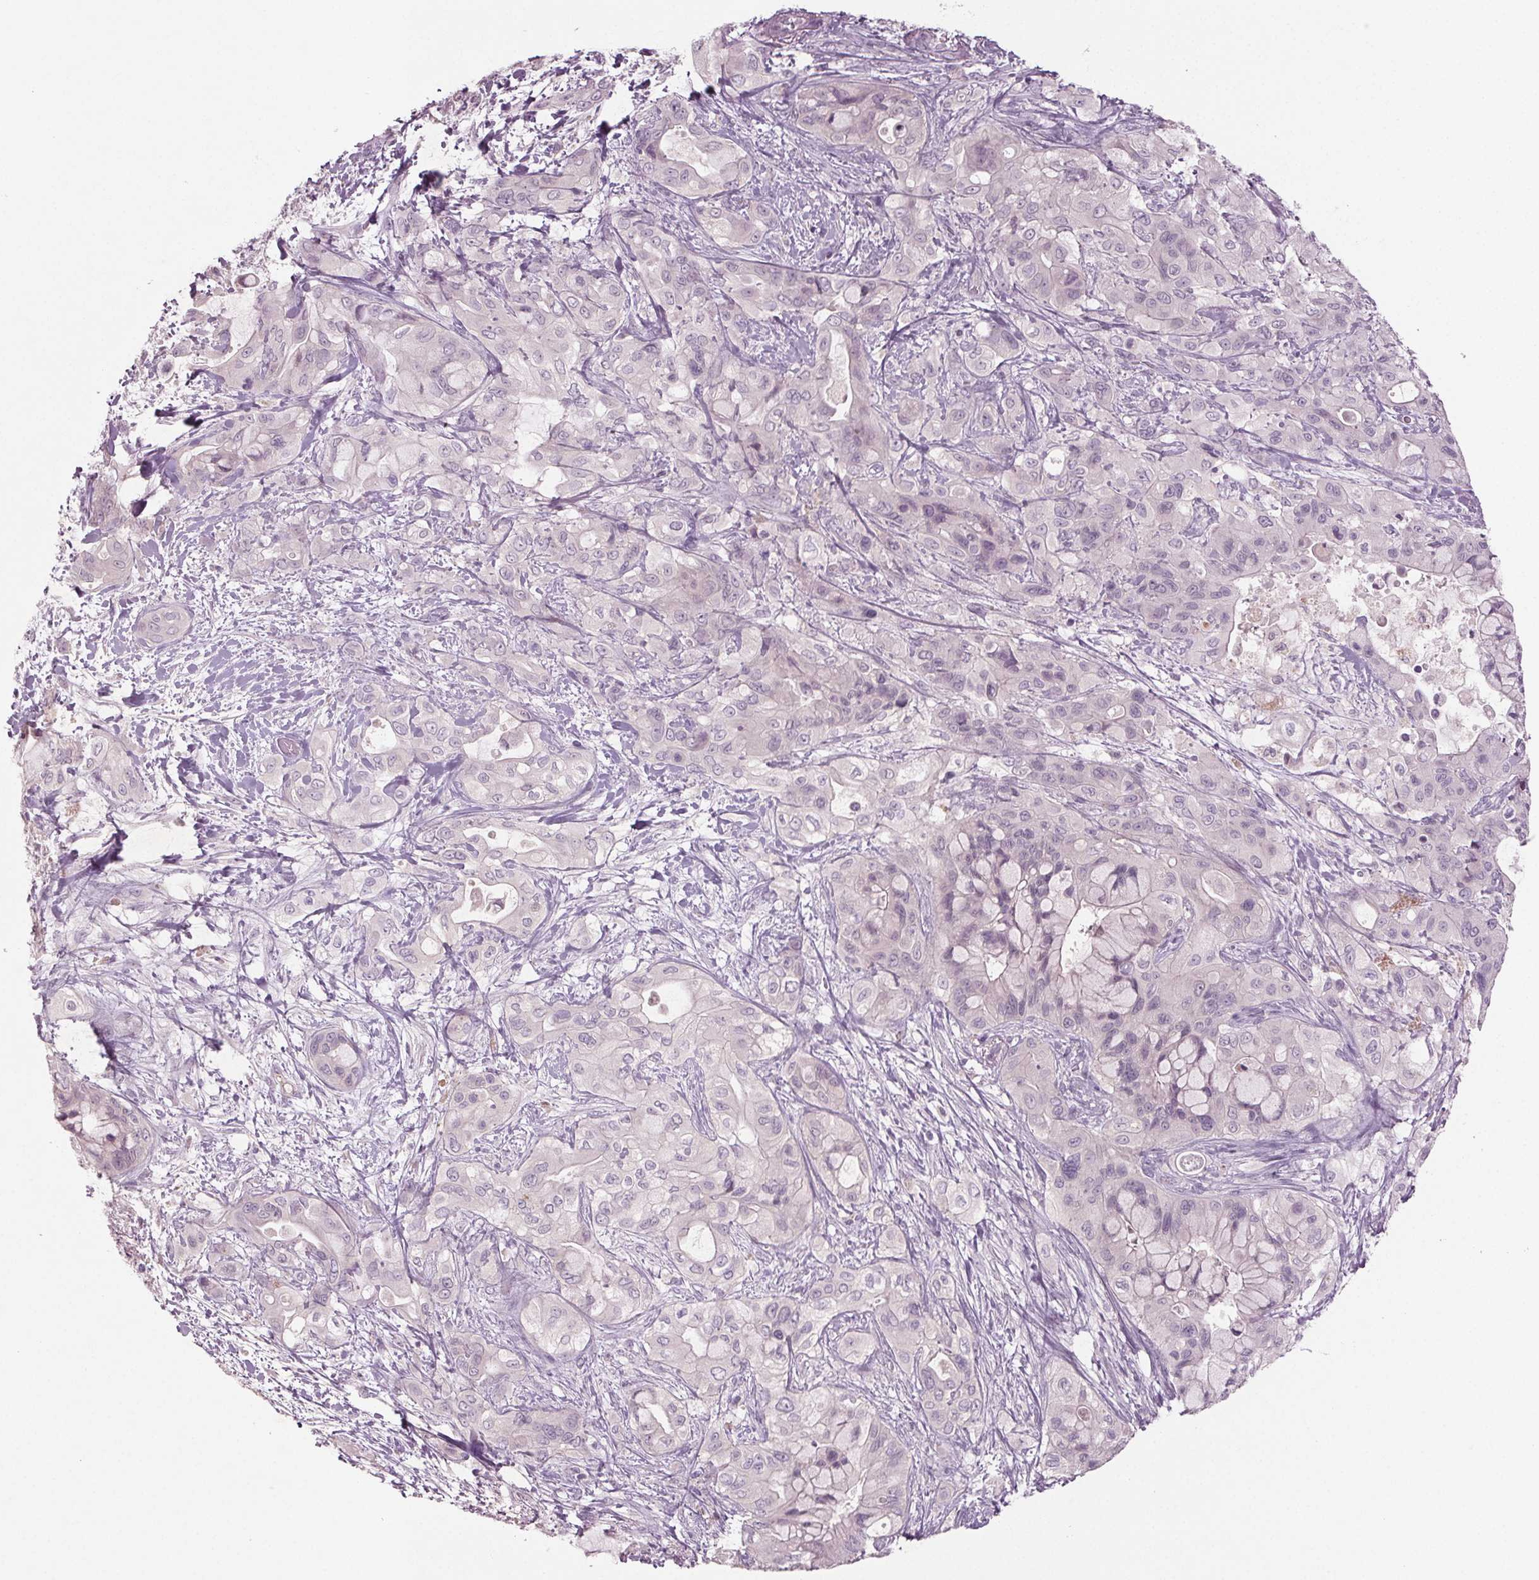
{"staining": {"intensity": "negative", "quantity": "none", "location": "none"}, "tissue": "pancreatic cancer", "cell_type": "Tumor cells", "image_type": "cancer", "snomed": [{"axis": "morphology", "description": "Adenocarcinoma, NOS"}, {"axis": "topography", "description": "Pancreas"}], "caption": "A photomicrograph of human adenocarcinoma (pancreatic) is negative for staining in tumor cells.", "gene": "BHLHE22", "patient": {"sex": "male", "age": 71}}